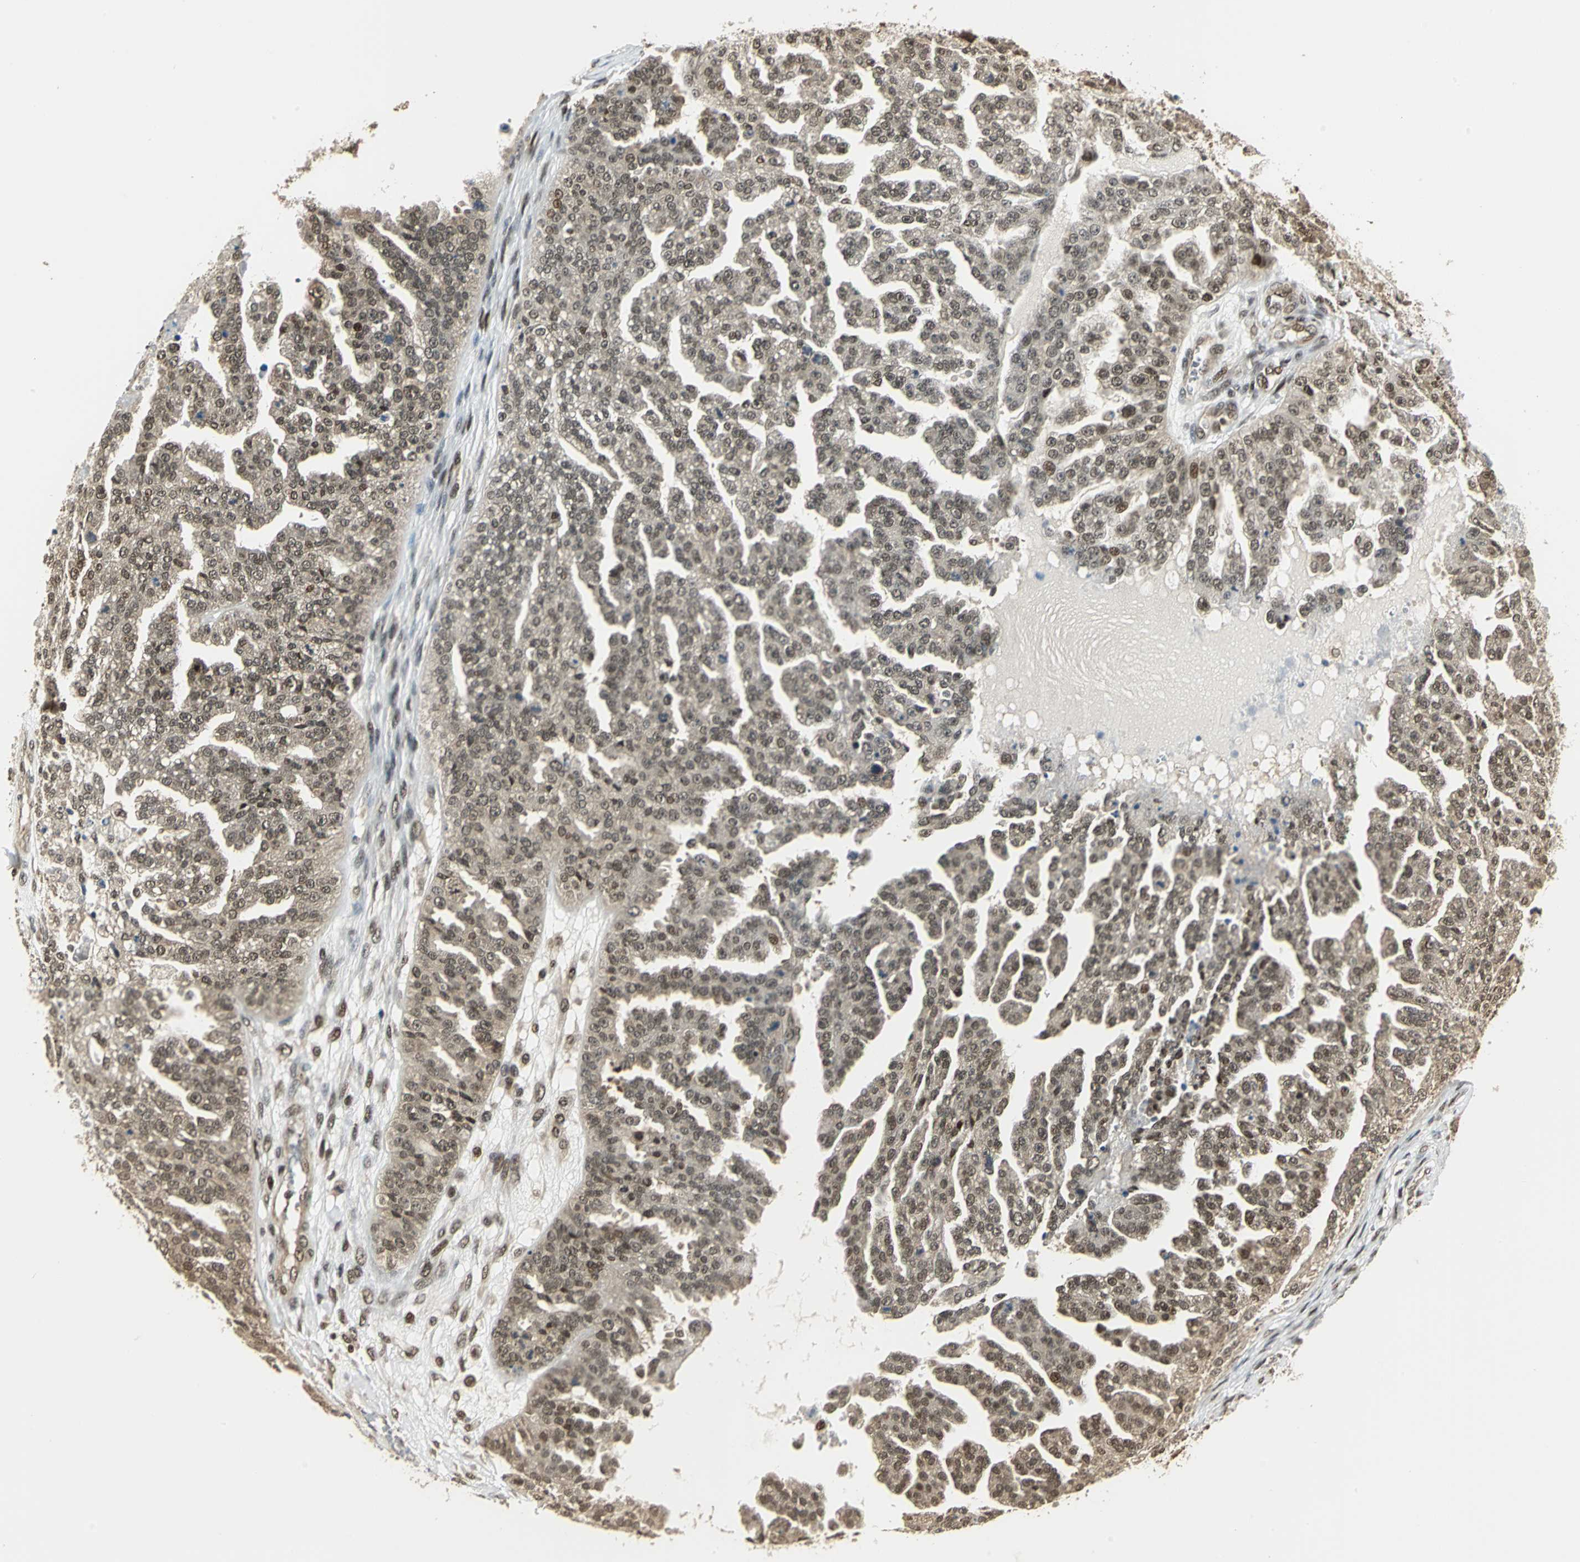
{"staining": {"intensity": "weak", "quantity": ">75%", "location": "cytoplasmic/membranous,nuclear"}, "tissue": "ovarian cancer", "cell_type": "Tumor cells", "image_type": "cancer", "snomed": [{"axis": "morphology", "description": "Carcinoma, NOS"}, {"axis": "topography", "description": "Soft tissue"}, {"axis": "topography", "description": "Ovary"}], "caption": "This is an image of immunohistochemistry staining of ovarian cancer, which shows weak positivity in the cytoplasmic/membranous and nuclear of tumor cells.", "gene": "PSMC3", "patient": {"sex": "female", "age": 54}}